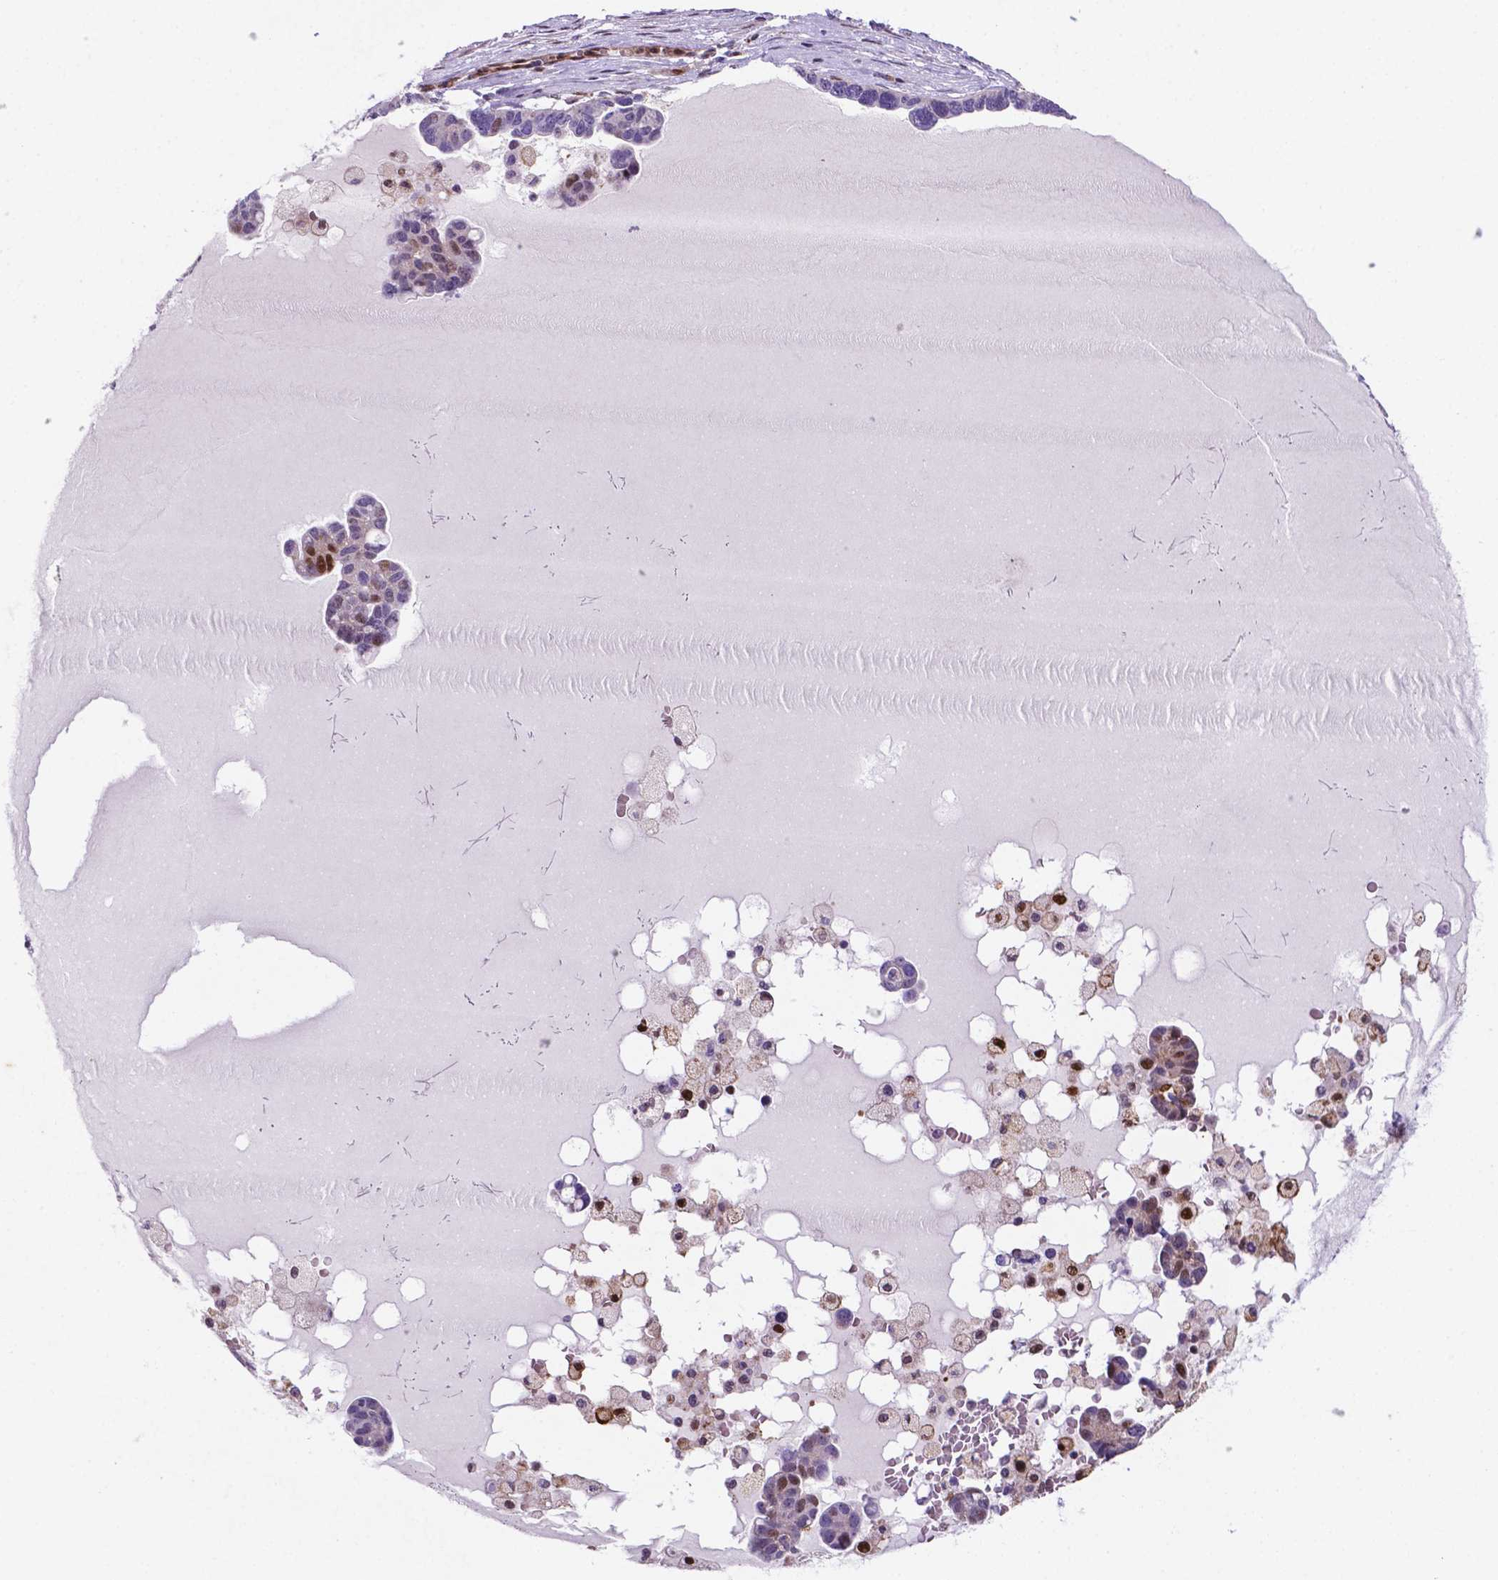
{"staining": {"intensity": "moderate", "quantity": "<25%", "location": "nuclear"}, "tissue": "ovarian cancer", "cell_type": "Tumor cells", "image_type": "cancer", "snomed": [{"axis": "morphology", "description": "Cystadenocarcinoma, serous, NOS"}, {"axis": "topography", "description": "Ovary"}], "caption": "Ovarian serous cystadenocarcinoma was stained to show a protein in brown. There is low levels of moderate nuclear positivity in about <25% of tumor cells.", "gene": "TM4SF20", "patient": {"sex": "female", "age": 54}}